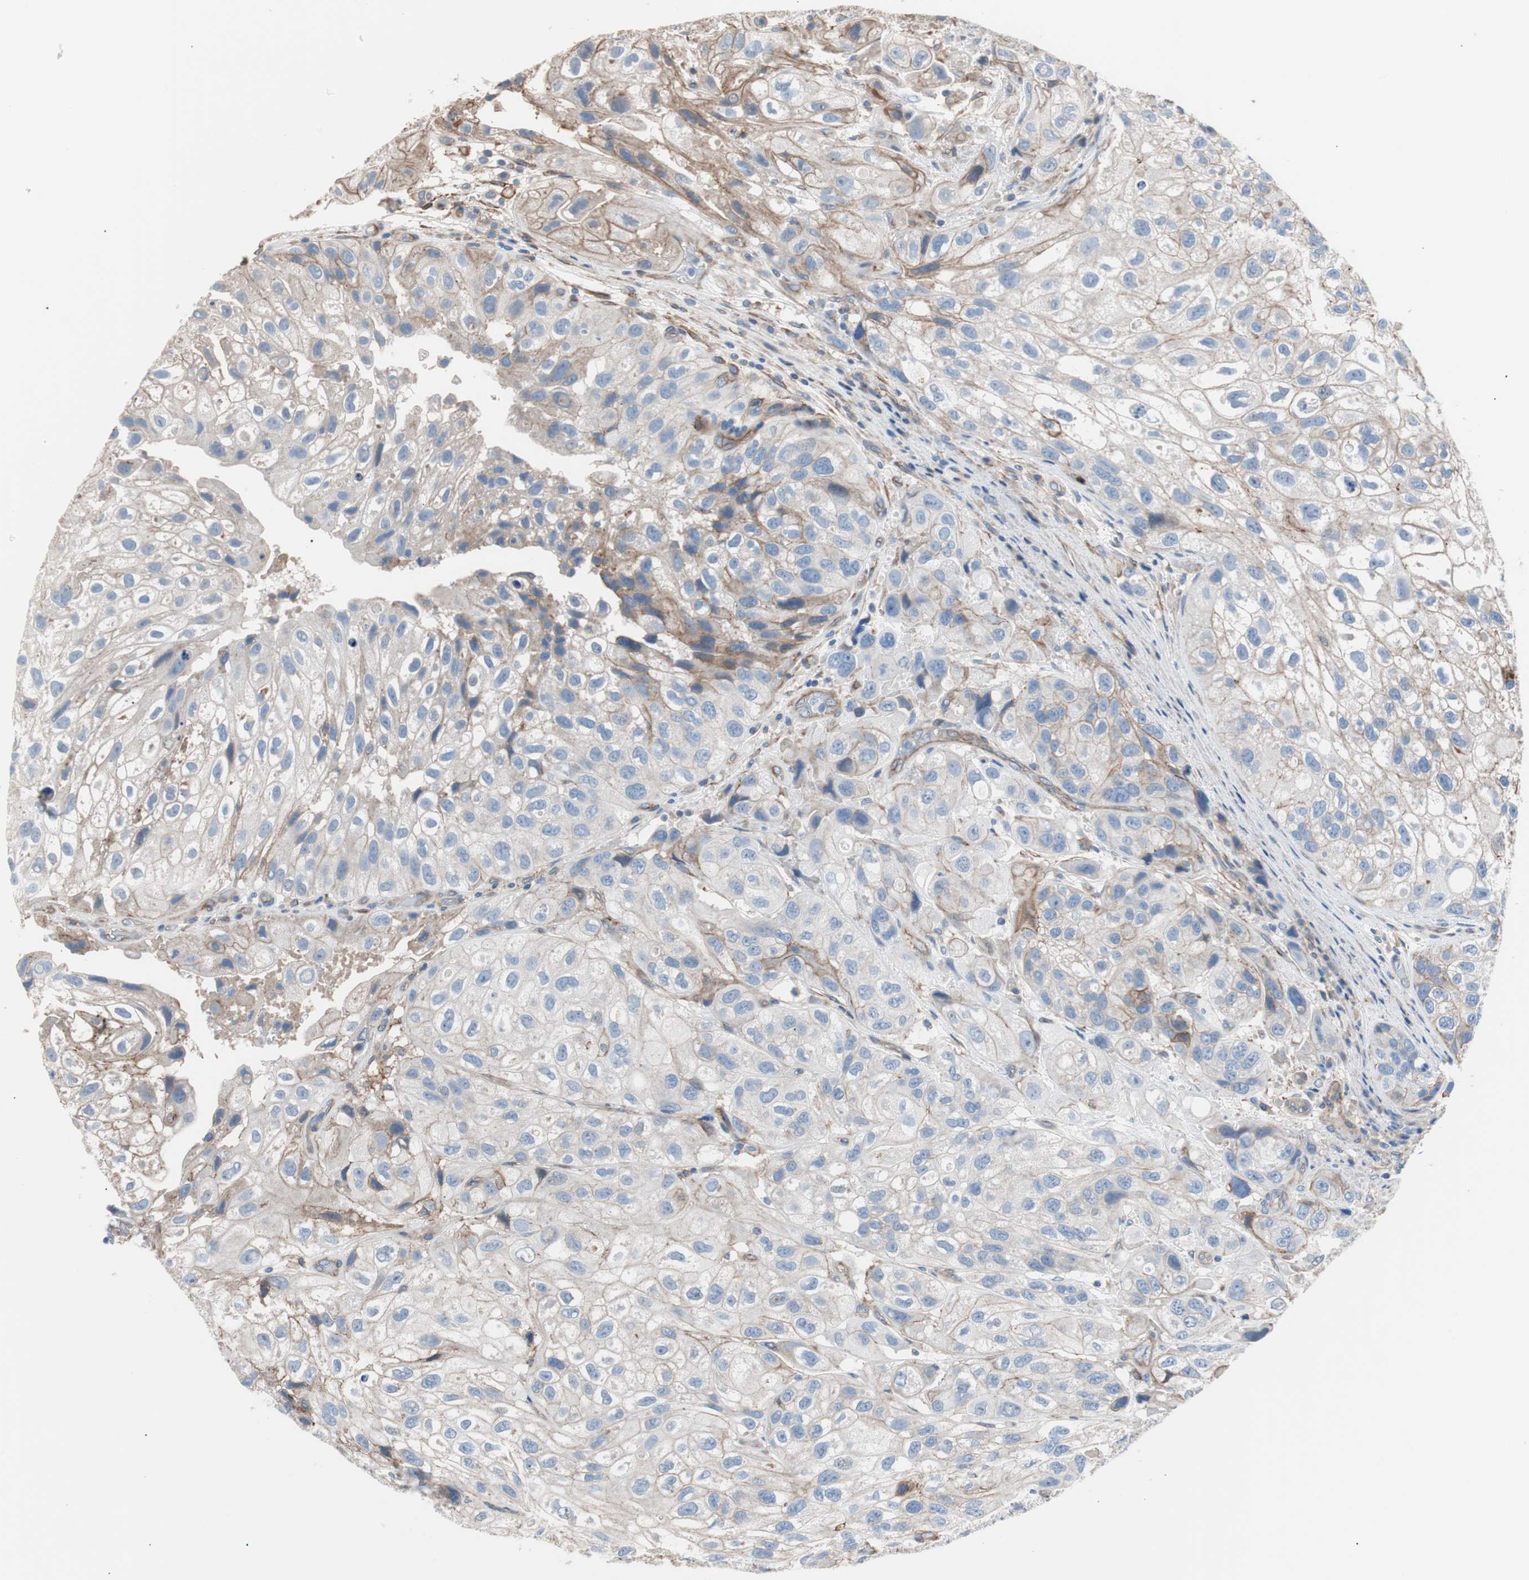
{"staining": {"intensity": "moderate", "quantity": "<25%", "location": "cytoplasmic/membranous"}, "tissue": "urothelial cancer", "cell_type": "Tumor cells", "image_type": "cancer", "snomed": [{"axis": "morphology", "description": "Urothelial carcinoma, High grade"}, {"axis": "topography", "description": "Urinary bladder"}], "caption": "Tumor cells exhibit low levels of moderate cytoplasmic/membranous positivity in about <25% of cells in urothelial carcinoma (high-grade).", "gene": "CD81", "patient": {"sex": "female", "age": 64}}